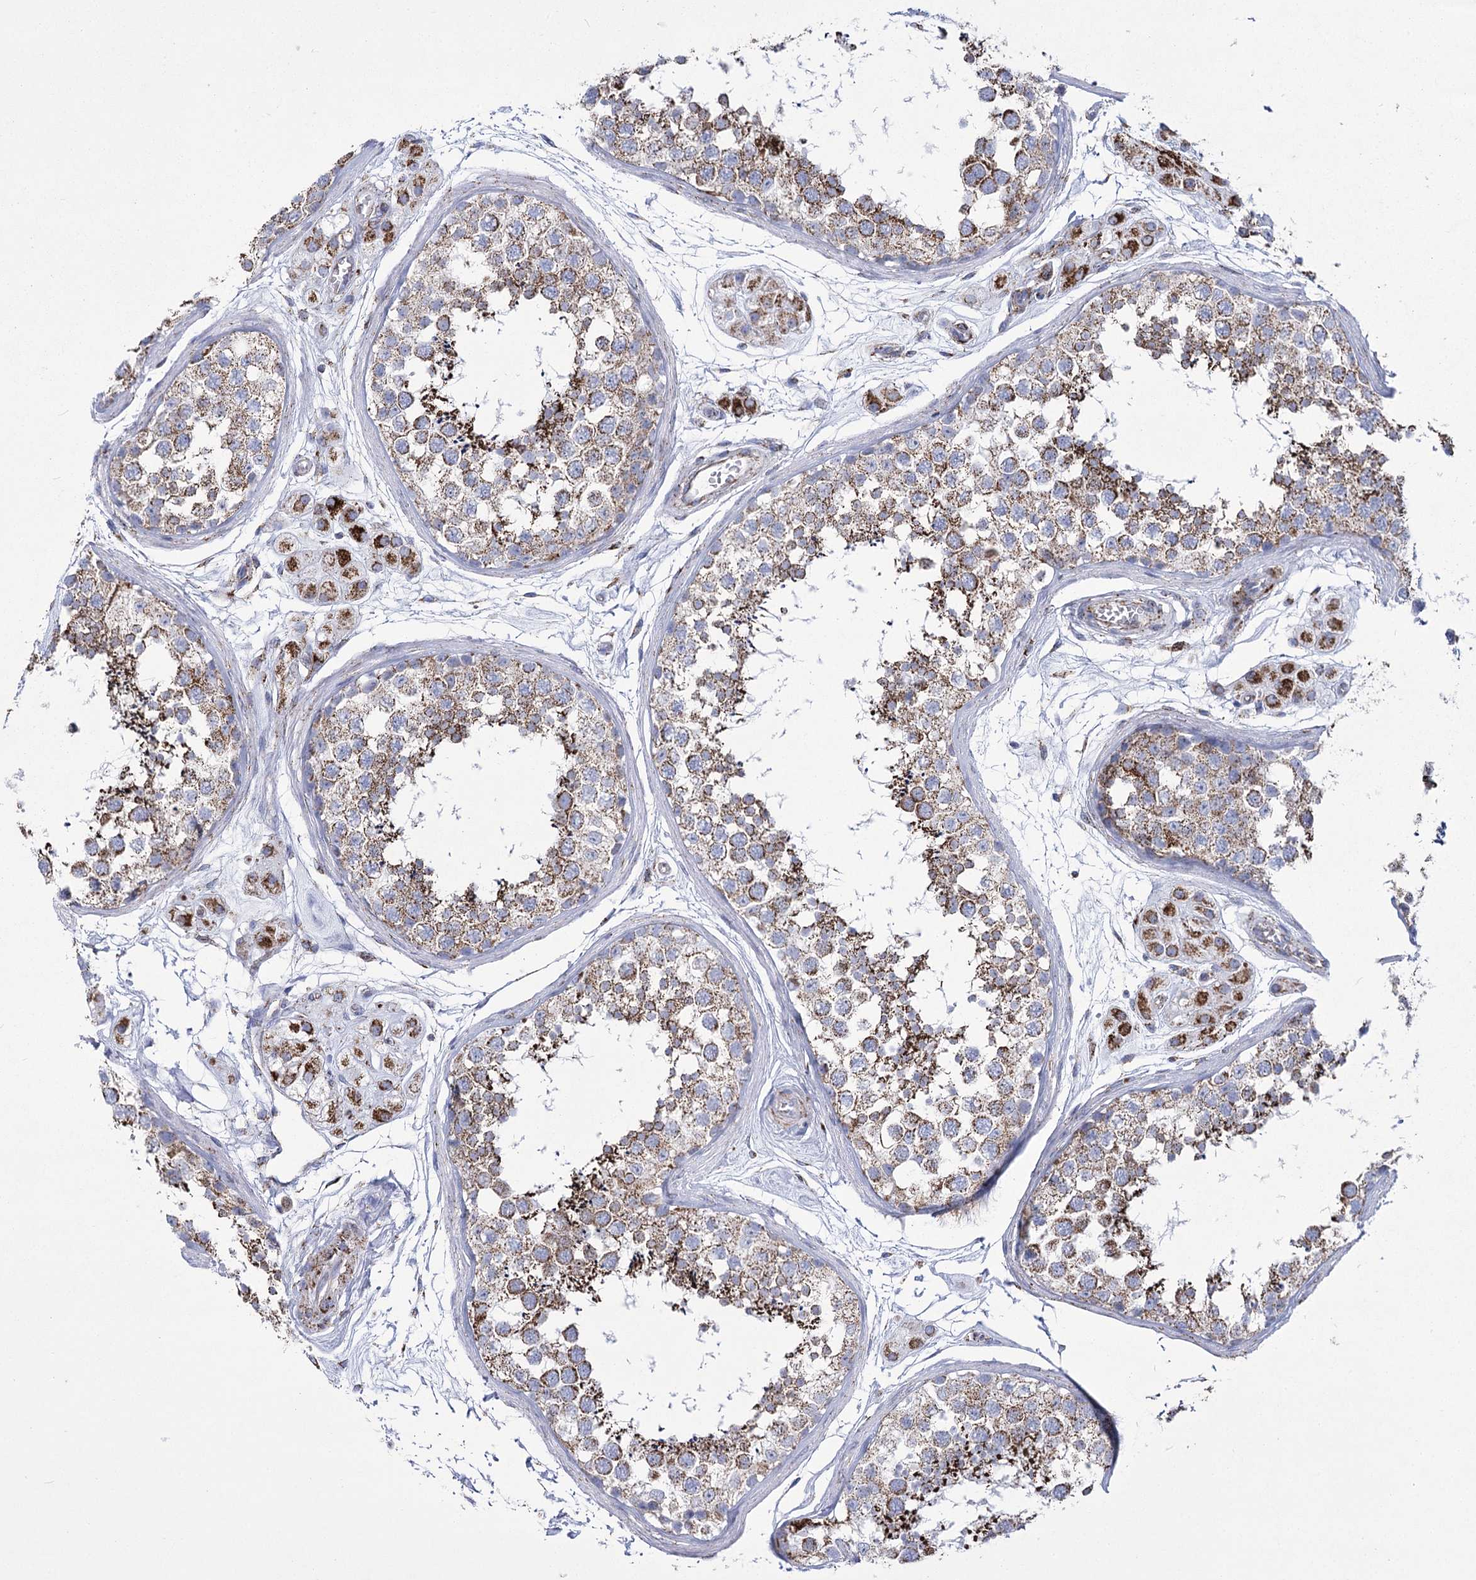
{"staining": {"intensity": "strong", "quantity": "25%-75%", "location": "cytoplasmic/membranous"}, "tissue": "testis", "cell_type": "Cells in seminiferous ducts", "image_type": "normal", "snomed": [{"axis": "morphology", "description": "Normal tissue, NOS"}, {"axis": "topography", "description": "Testis"}], "caption": "A brown stain labels strong cytoplasmic/membranous expression of a protein in cells in seminiferous ducts of unremarkable human testis. Ihc stains the protein of interest in brown and the nuclei are stained blue.", "gene": "PDHB", "patient": {"sex": "male", "age": 56}}